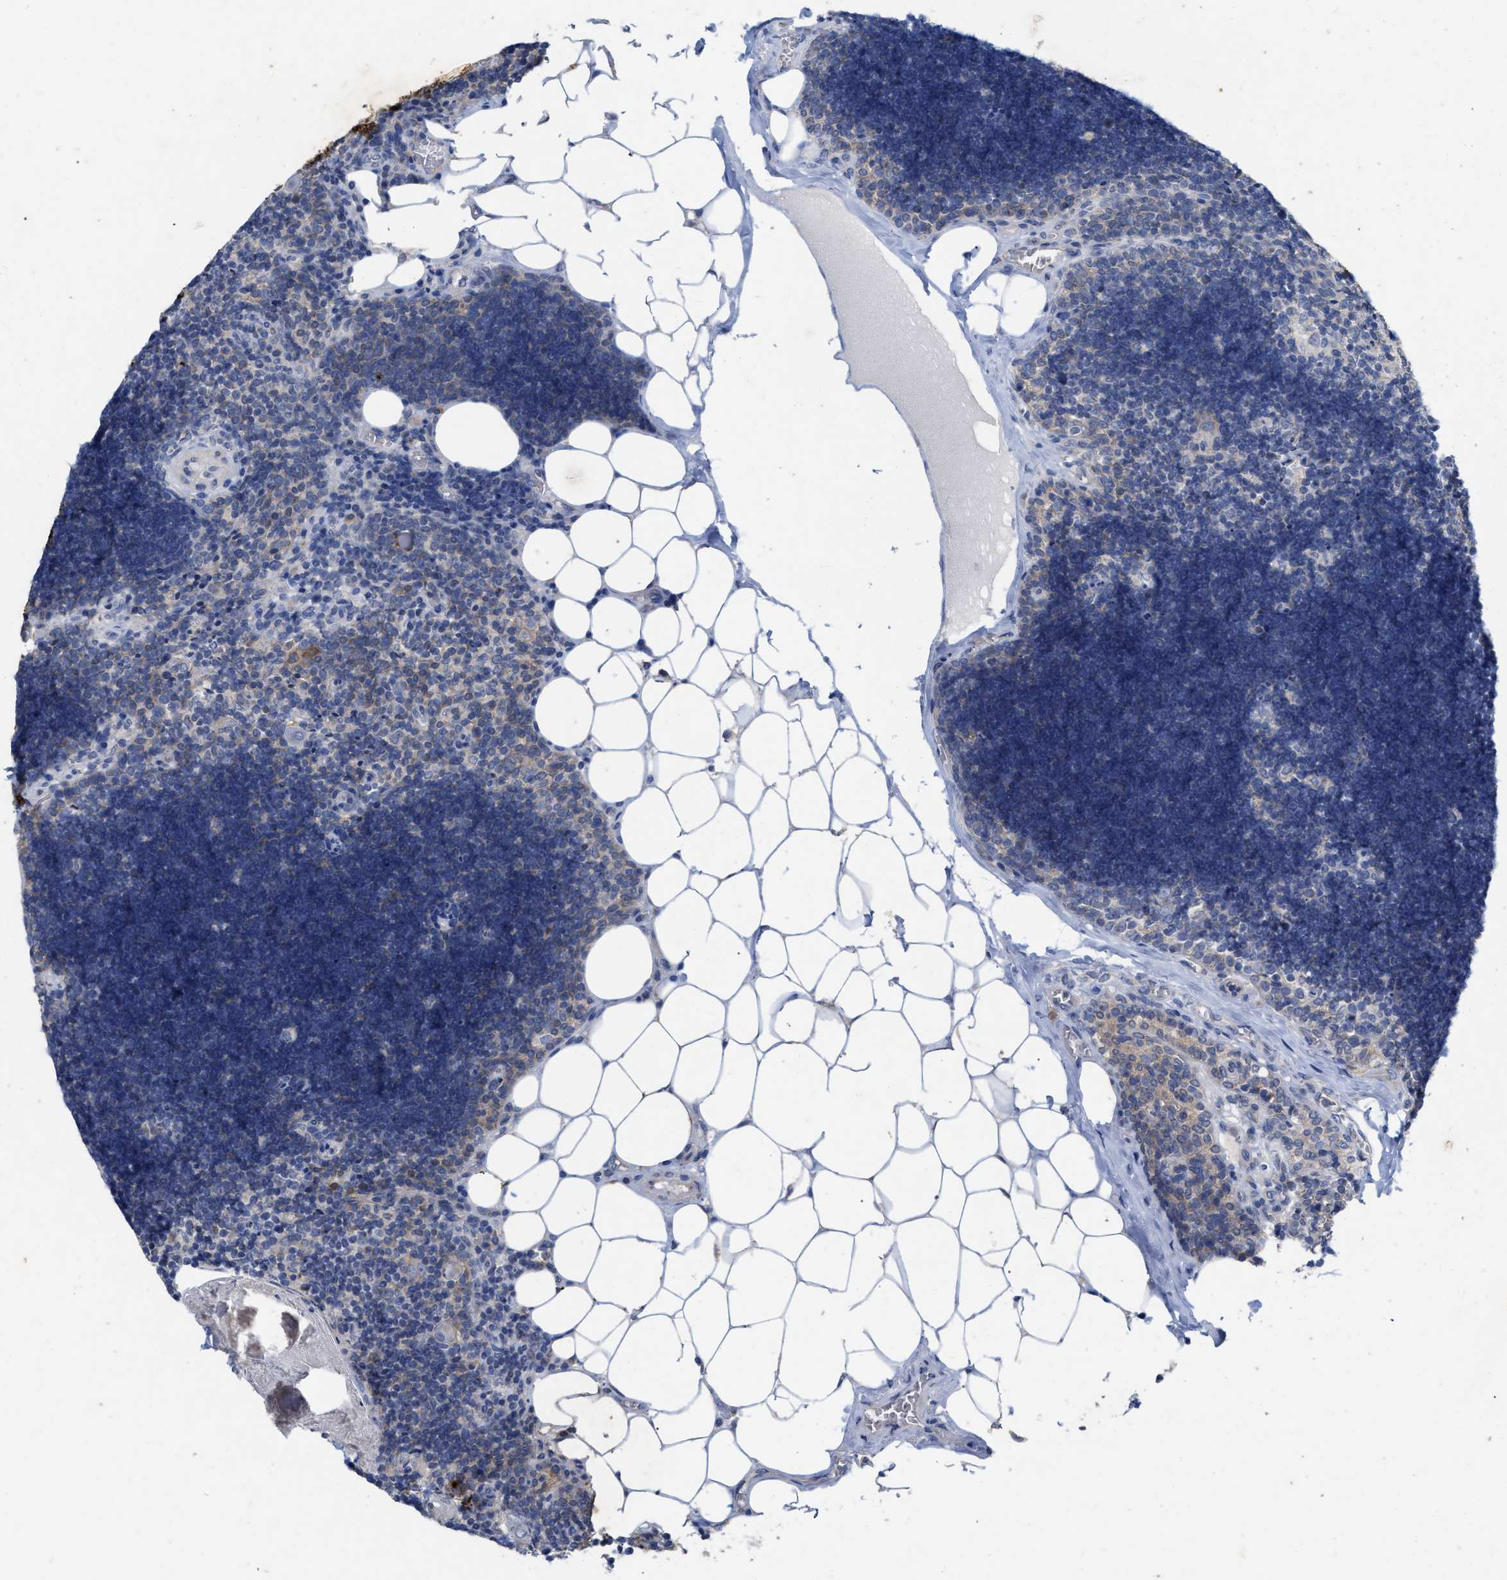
{"staining": {"intensity": "negative", "quantity": "none", "location": "none"}, "tissue": "lymph node", "cell_type": "Germinal center cells", "image_type": "normal", "snomed": [{"axis": "morphology", "description": "Normal tissue, NOS"}, {"axis": "topography", "description": "Lymph node"}], "caption": "A high-resolution image shows immunohistochemistry staining of unremarkable lymph node, which demonstrates no significant staining in germinal center cells.", "gene": "VIP", "patient": {"sex": "male", "age": 33}}